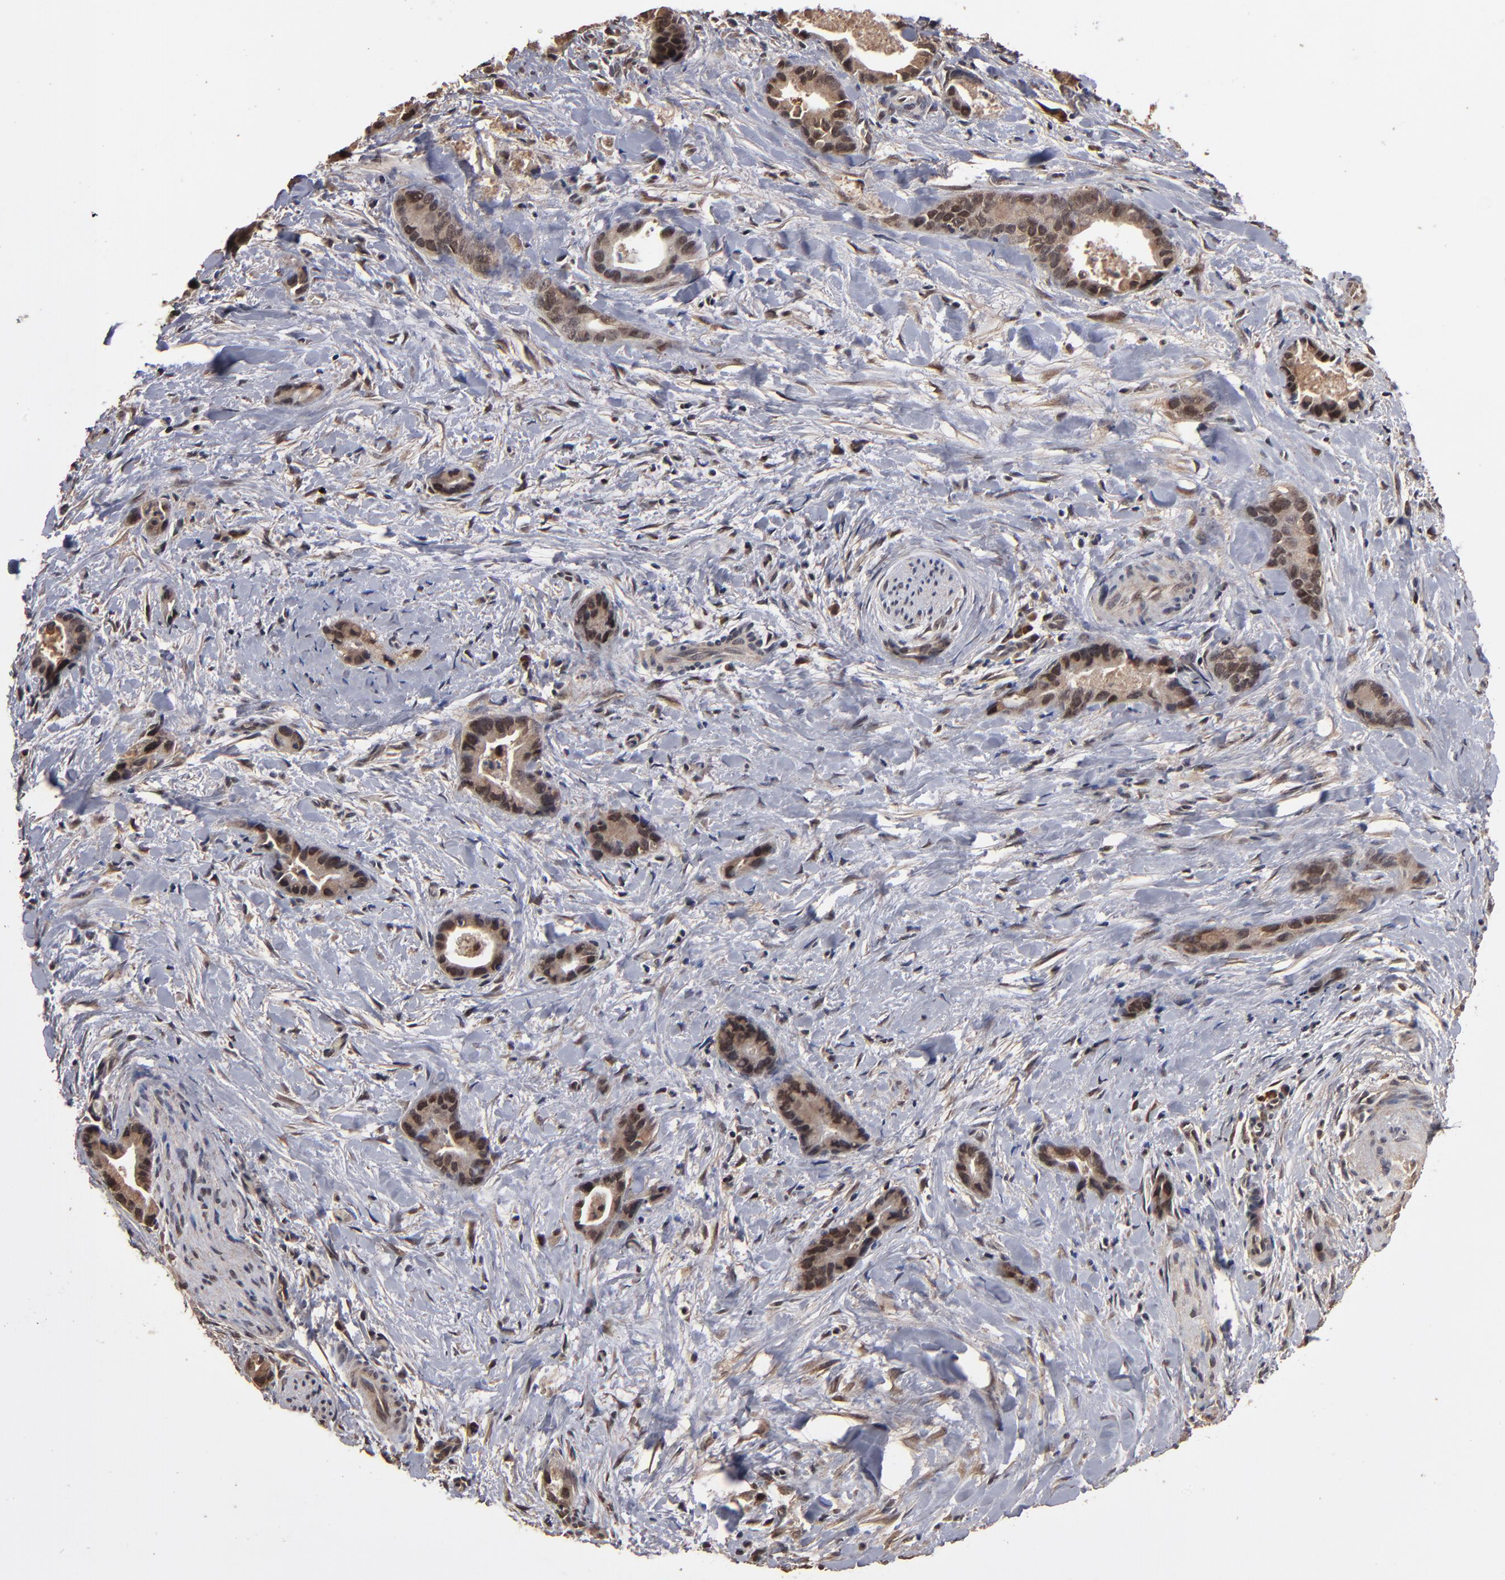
{"staining": {"intensity": "strong", "quantity": ">75%", "location": "cytoplasmic/membranous,nuclear"}, "tissue": "liver cancer", "cell_type": "Tumor cells", "image_type": "cancer", "snomed": [{"axis": "morphology", "description": "Cholangiocarcinoma"}, {"axis": "topography", "description": "Liver"}], "caption": "The immunohistochemical stain highlights strong cytoplasmic/membranous and nuclear expression in tumor cells of cholangiocarcinoma (liver) tissue.", "gene": "NXF2B", "patient": {"sex": "female", "age": 55}}